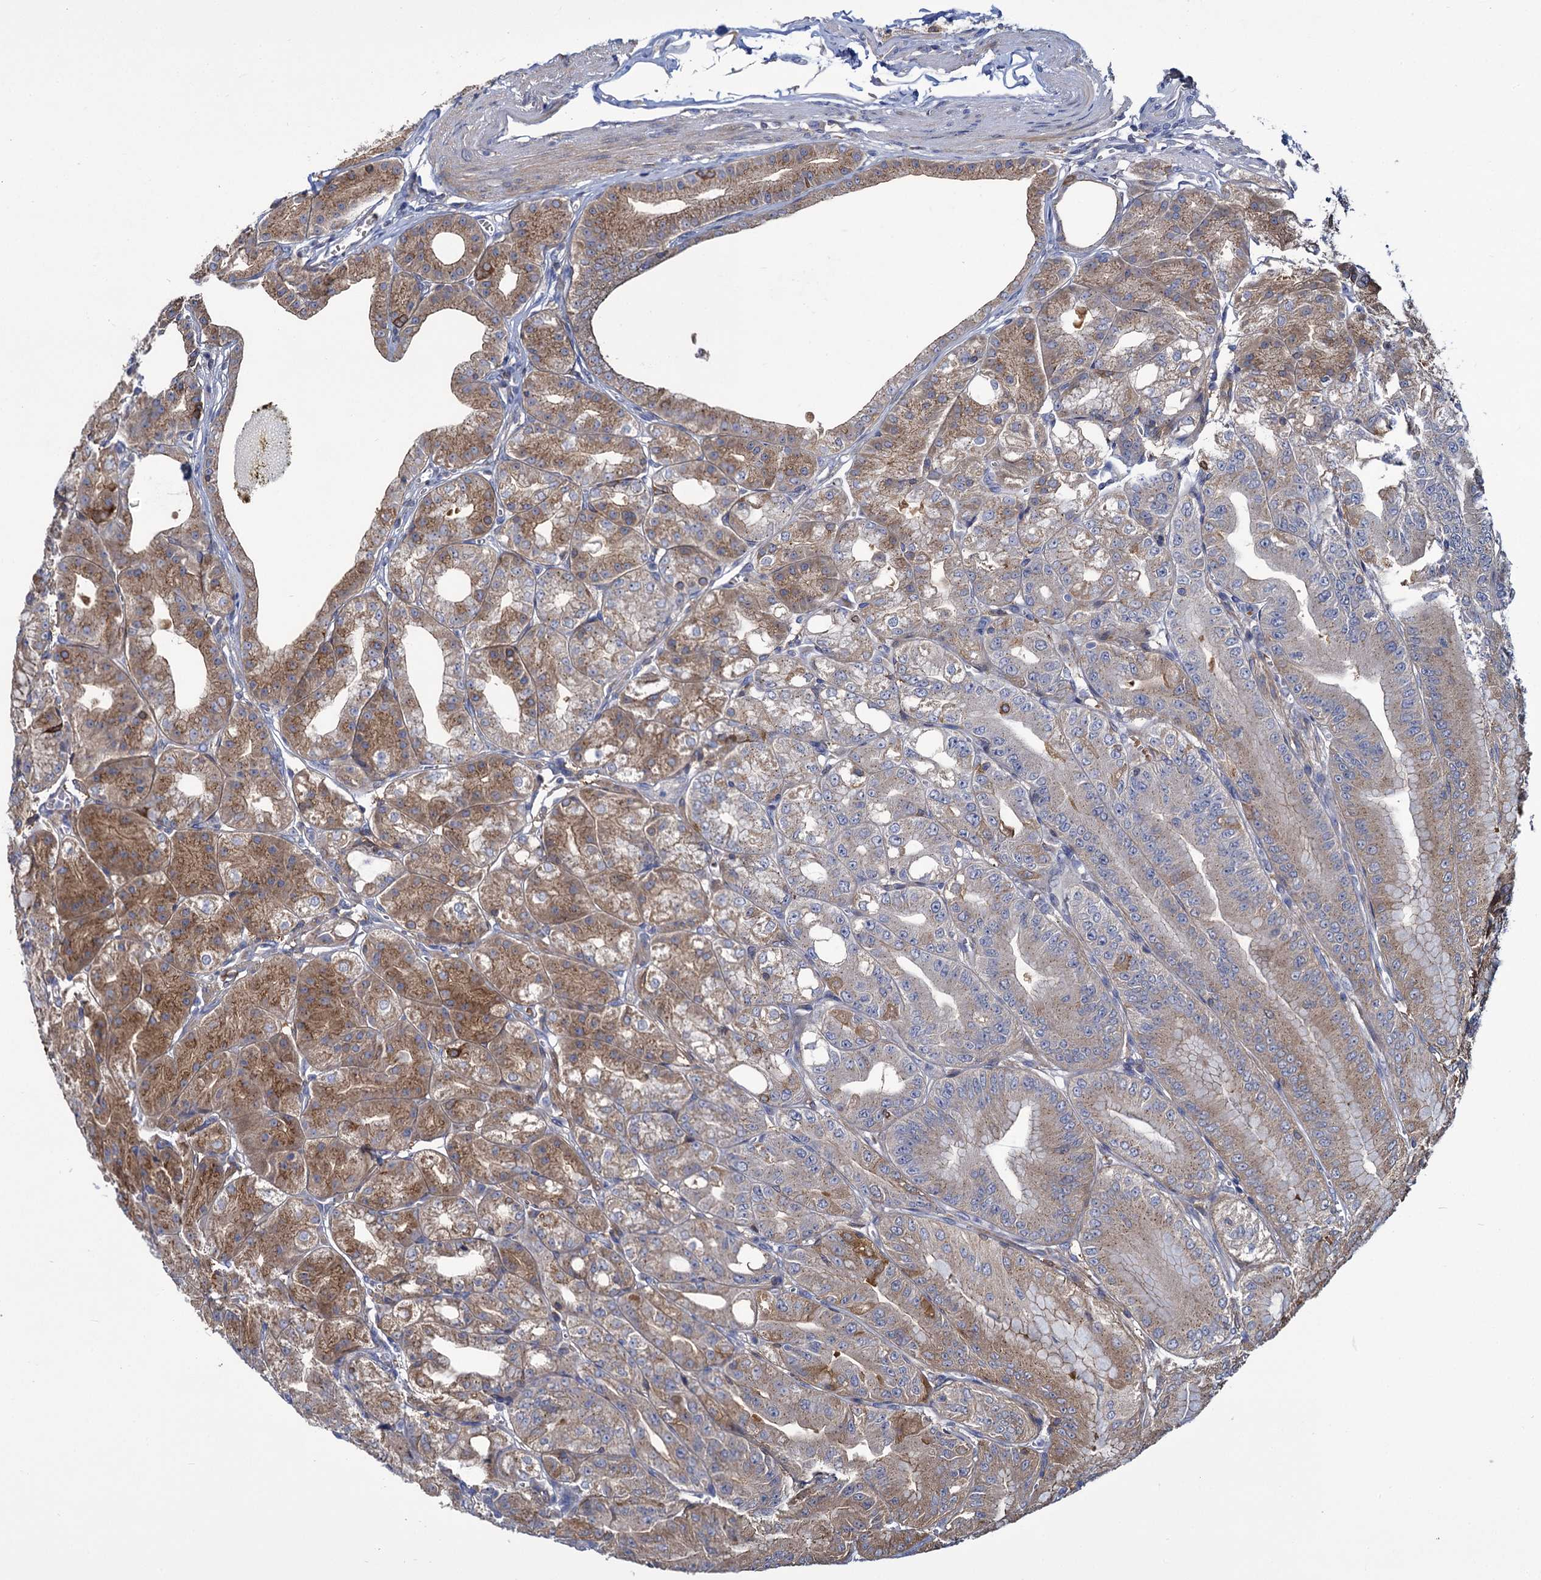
{"staining": {"intensity": "strong", "quantity": "25%-75%", "location": "cytoplasmic/membranous"}, "tissue": "stomach", "cell_type": "Glandular cells", "image_type": "normal", "snomed": [{"axis": "morphology", "description": "Normal tissue, NOS"}, {"axis": "topography", "description": "Stomach, upper"}, {"axis": "topography", "description": "Stomach, lower"}], "caption": "Immunohistochemical staining of unremarkable human stomach exhibits 25%-75% levels of strong cytoplasmic/membranous protein staining in approximately 25%-75% of glandular cells.", "gene": "GCLC", "patient": {"sex": "male", "age": 71}}